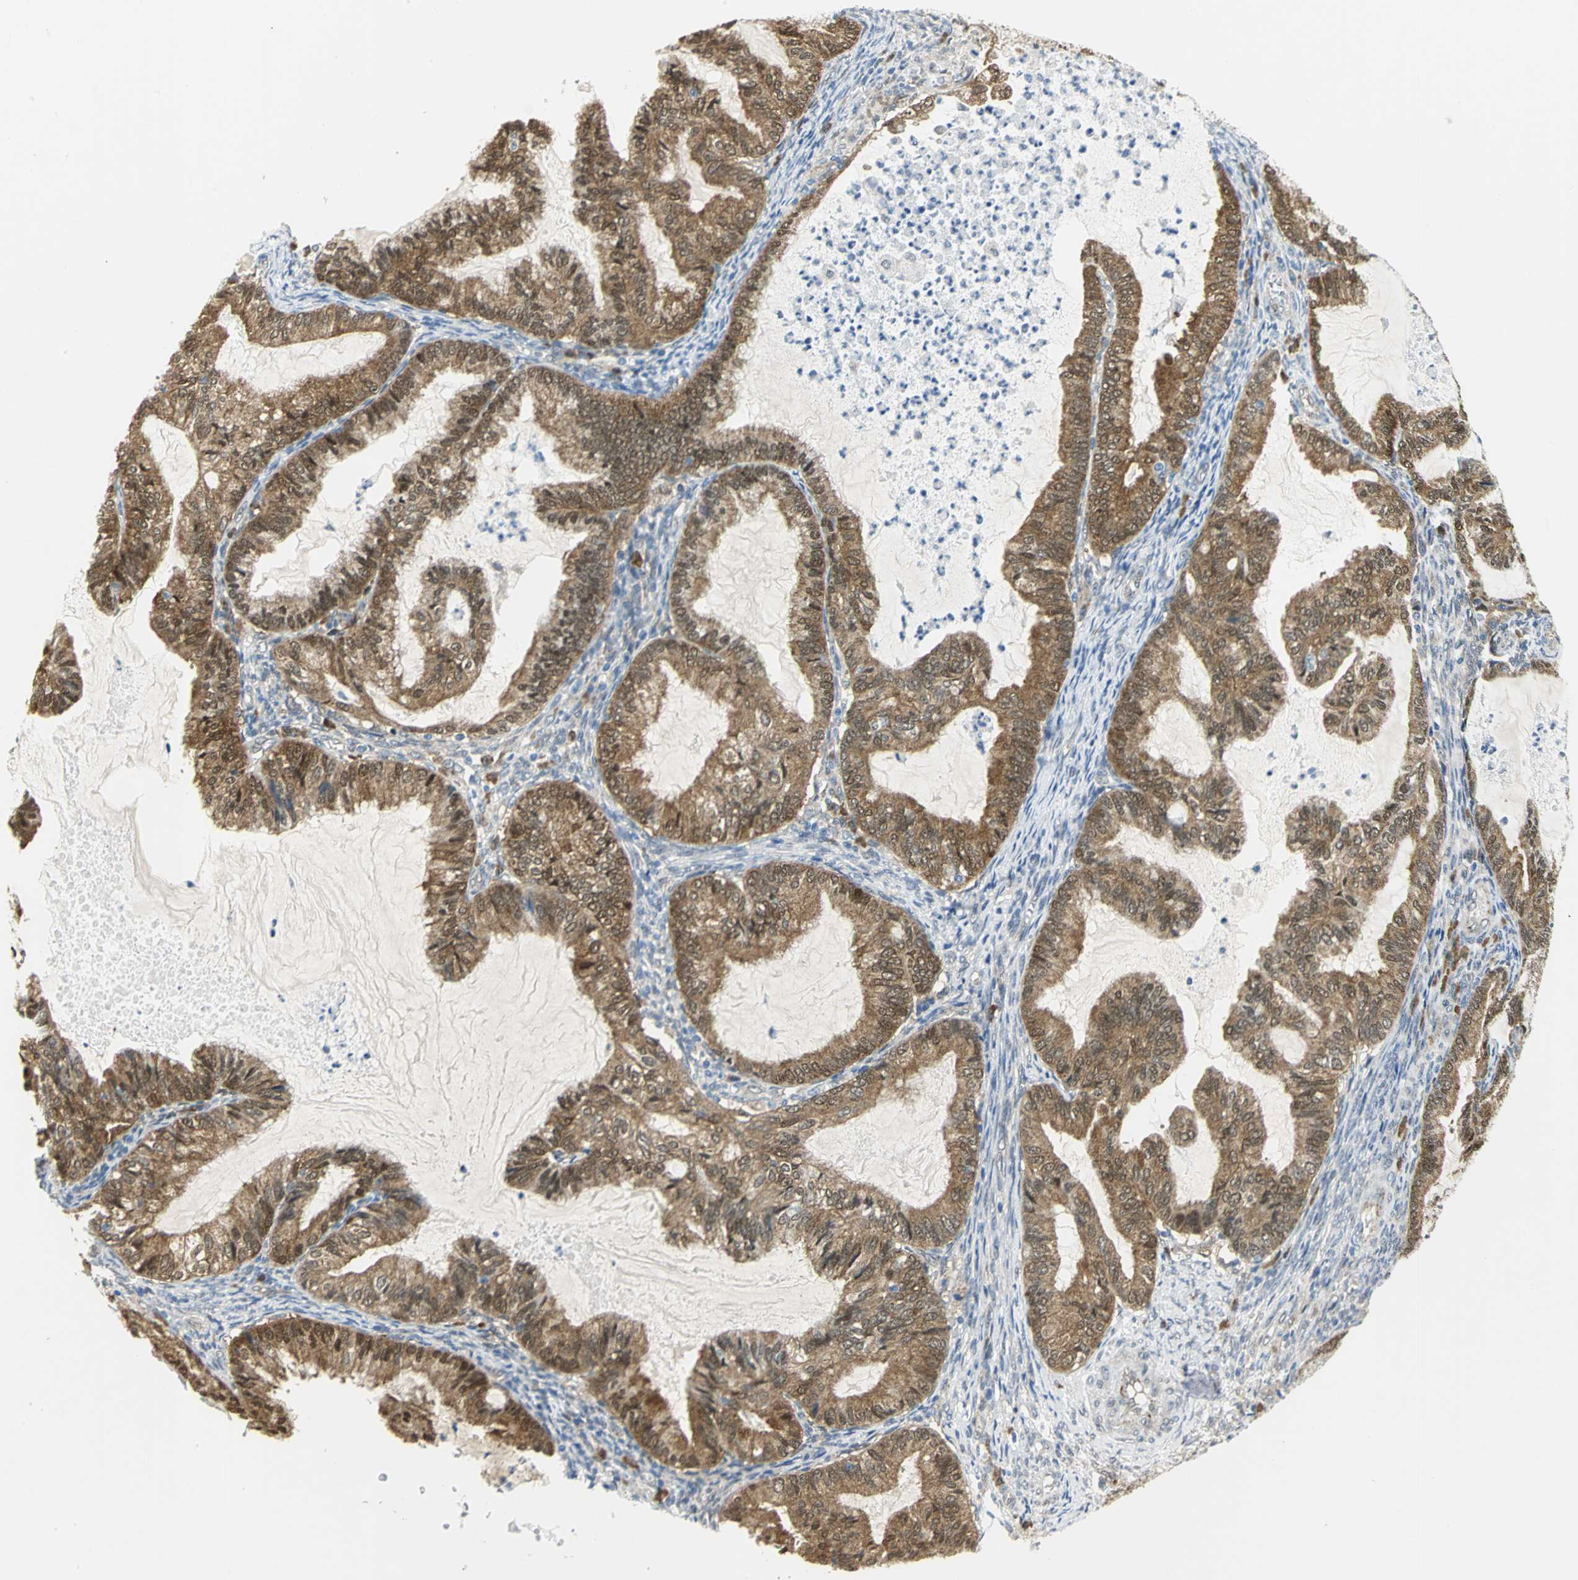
{"staining": {"intensity": "moderate", "quantity": ">75%", "location": "cytoplasmic/membranous,nuclear"}, "tissue": "cervical cancer", "cell_type": "Tumor cells", "image_type": "cancer", "snomed": [{"axis": "morphology", "description": "Normal tissue, NOS"}, {"axis": "morphology", "description": "Adenocarcinoma, NOS"}, {"axis": "topography", "description": "Cervix"}, {"axis": "topography", "description": "Endometrium"}], "caption": "Tumor cells display moderate cytoplasmic/membranous and nuclear staining in approximately >75% of cells in adenocarcinoma (cervical). (DAB IHC, brown staining for protein, blue staining for nuclei).", "gene": "PGM3", "patient": {"sex": "female", "age": 86}}